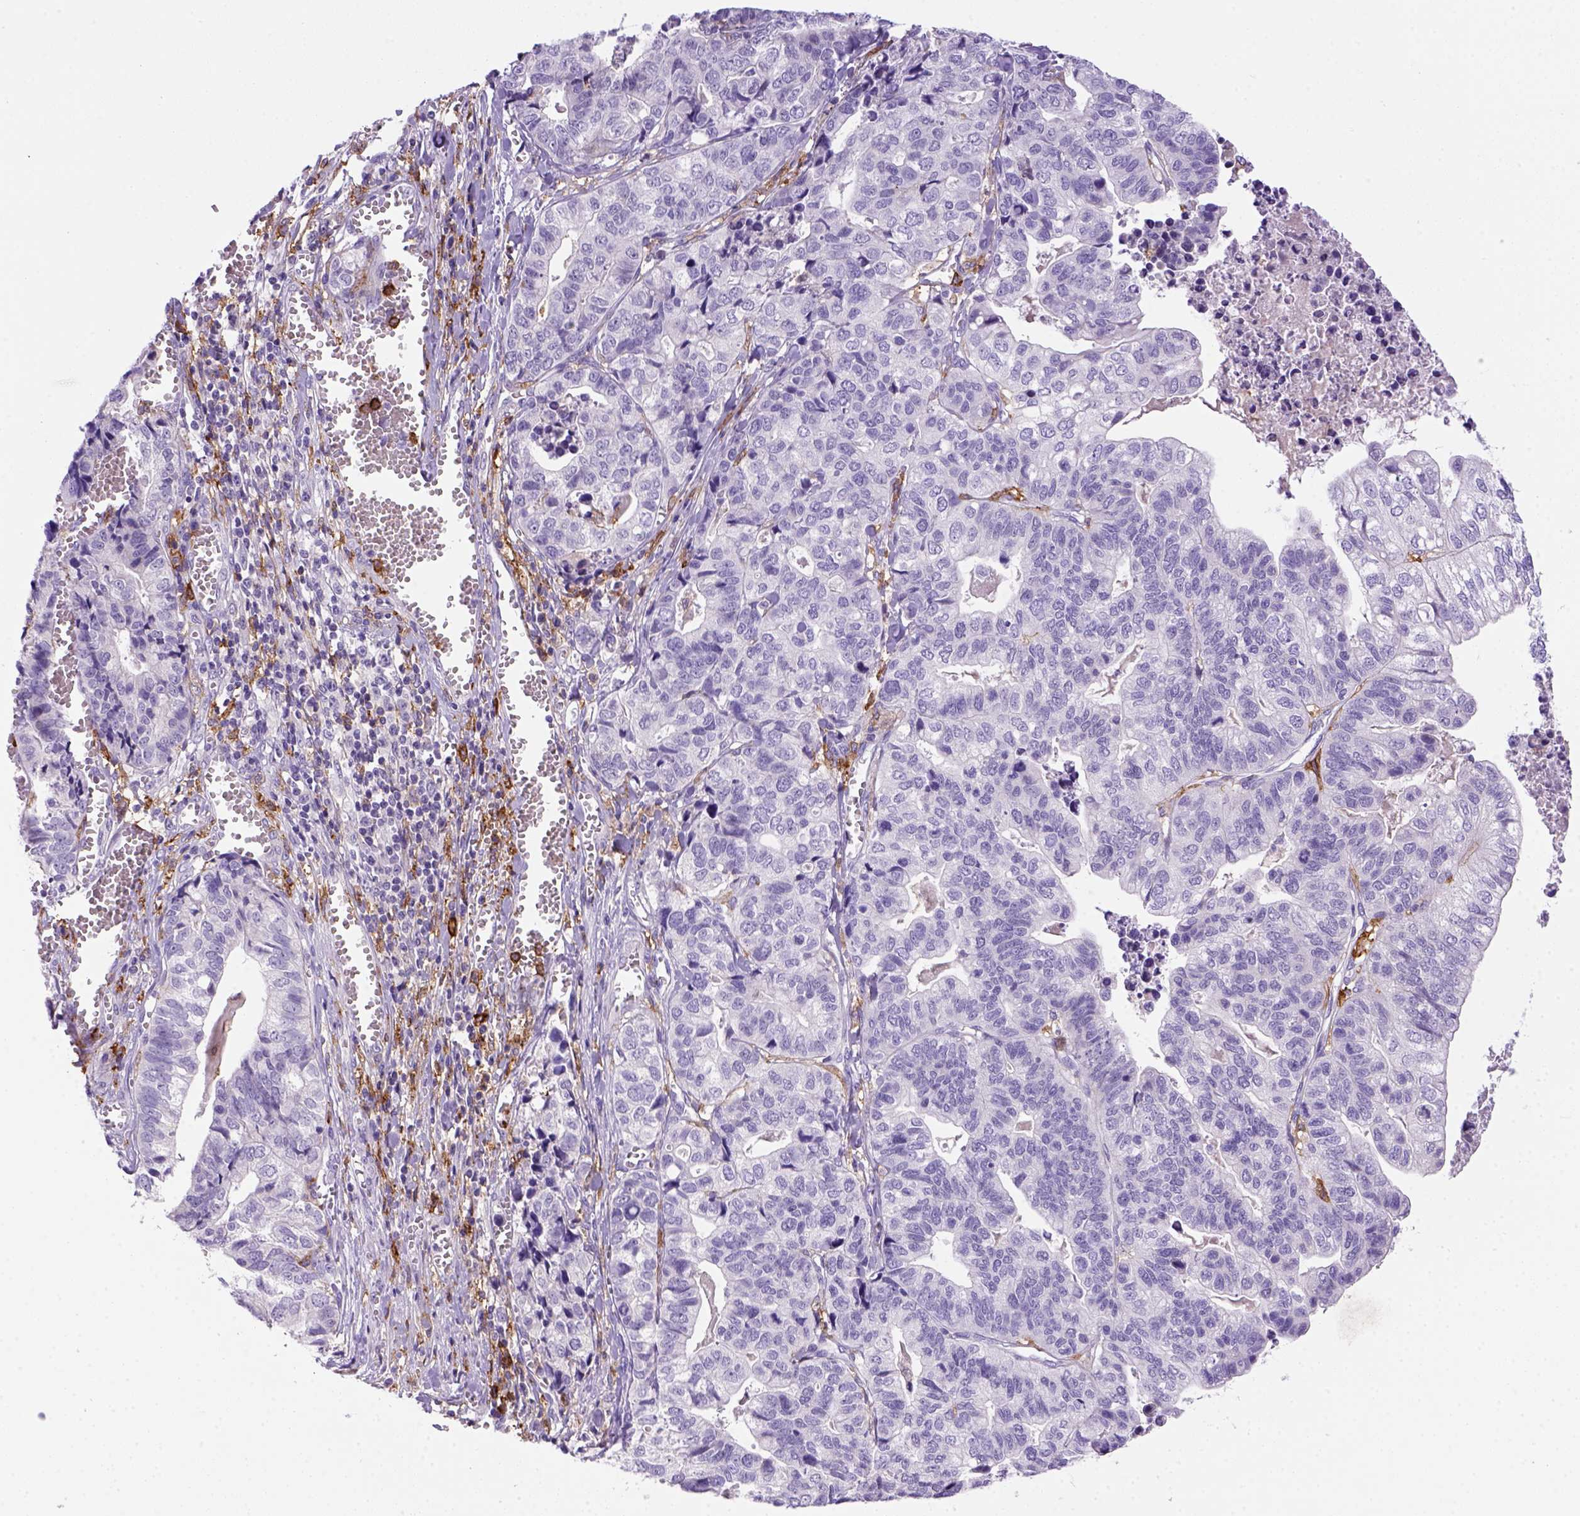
{"staining": {"intensity": "negative", "quantity": "none", "location": "none"}, "tissue": "stomach cancer", "cell_type": "Tumor cells", "image_type": "cancer", "snomed": [{"axis": "morphology", "description": "Adenocarcinoma, NOS"}, {"axis": "topography", "description": "Stomach, upper"}], "caption": "Image shows no significant protein staining in tumor cells of stomach adenocarcinoma.", "gene": "CD14", "patient": {"sex": "female", "age": 67}}